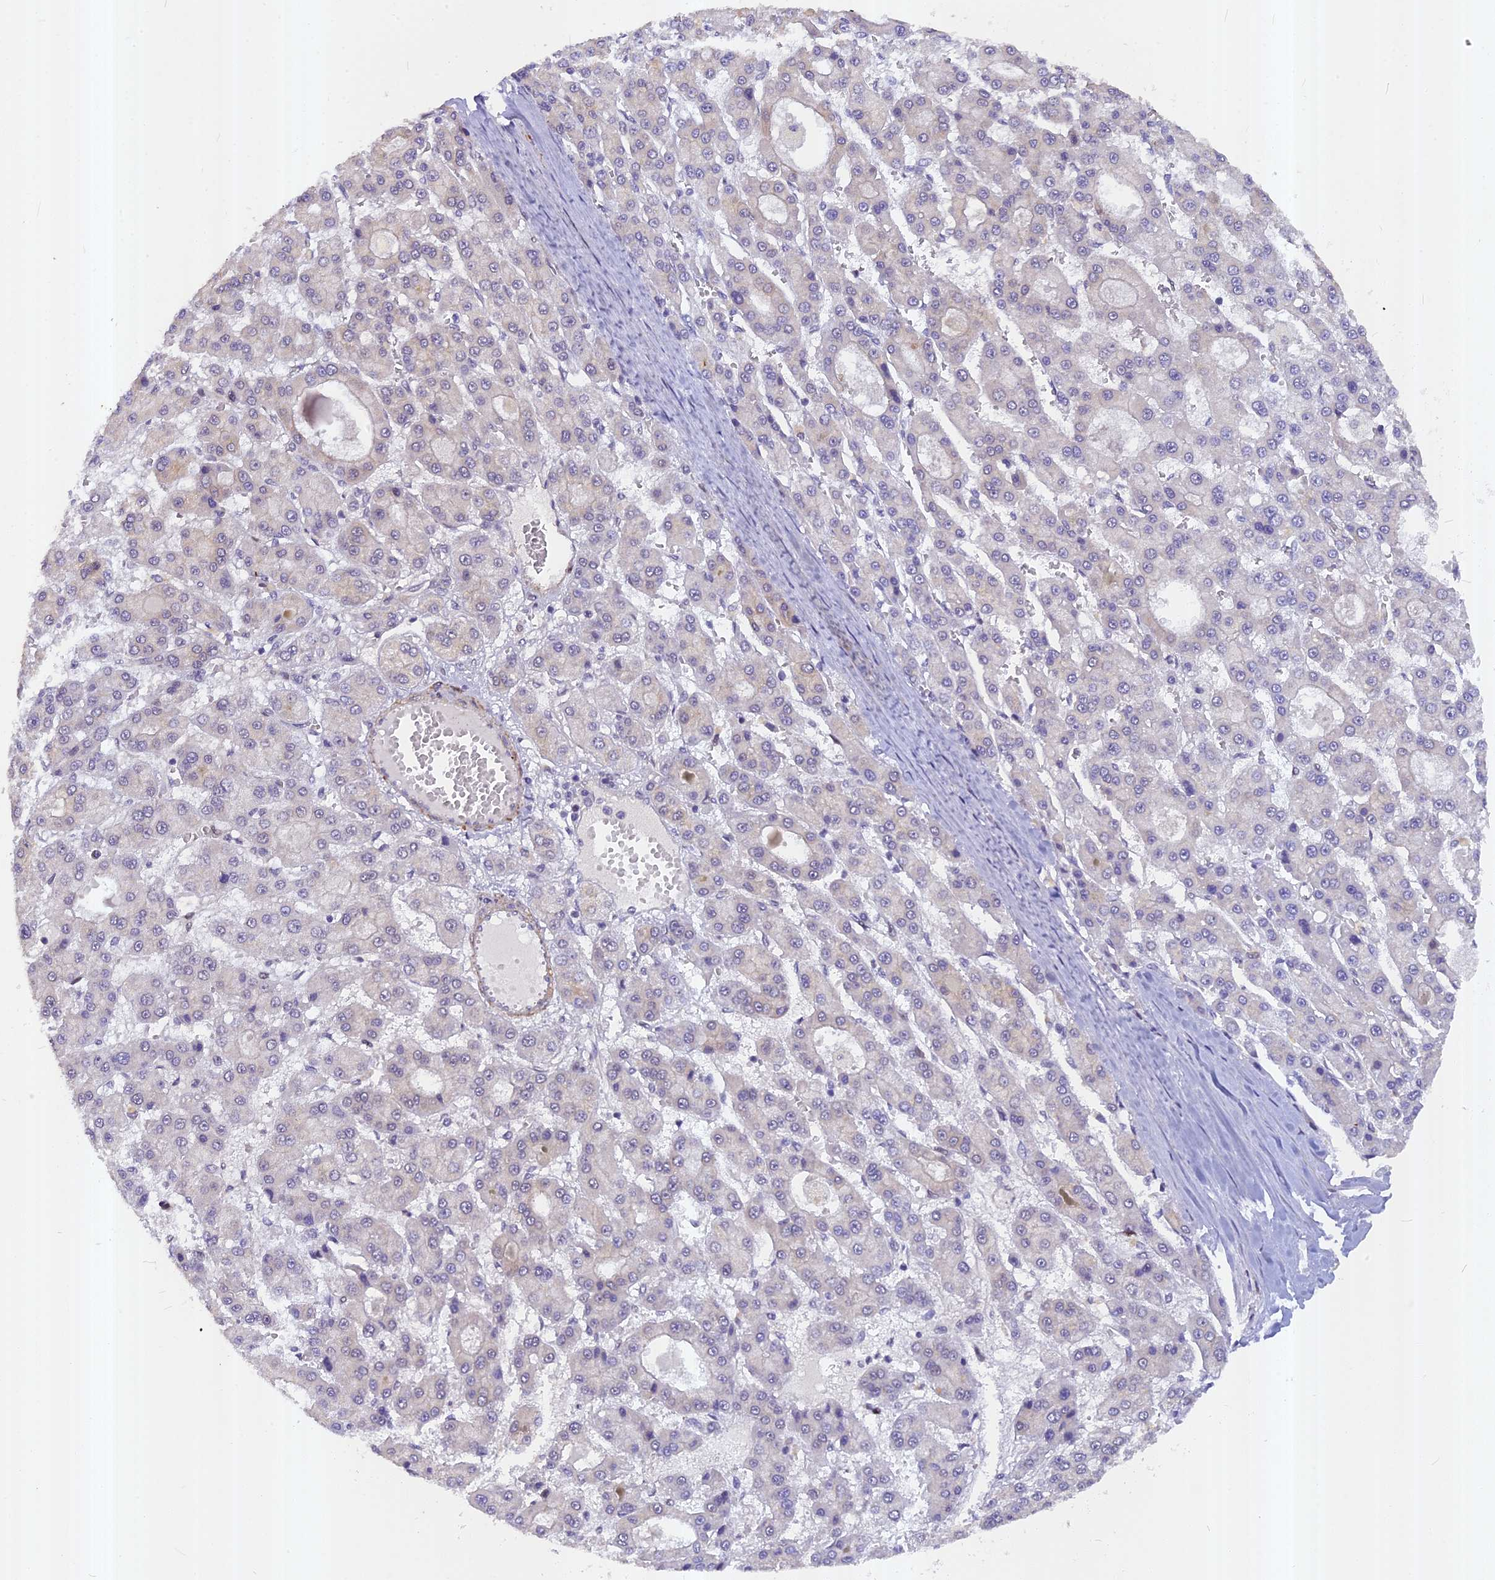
{"staining": {"intensity": "negative", "quantity": "none", "location": "none"}, "tissue": "liver cancer", "cell_type": "Tumor cells", "image_type": "cancer", "snomed": [{"axis": "morphology", "description": "Carcinoma, Hepatocellular, NOS"}, {"axis": "topography", "description": "Liver"}], "caption": "IHC of liver cancer reveals no staining in tumor cells. Brightfield microscopy of immunohistochemistry (IHC) stained with DAB (brown) and hematoxylin (blue), captured at high magnification.", "gene": "ANKRD34B", "patient": {"sex": "male", "age": 70}}